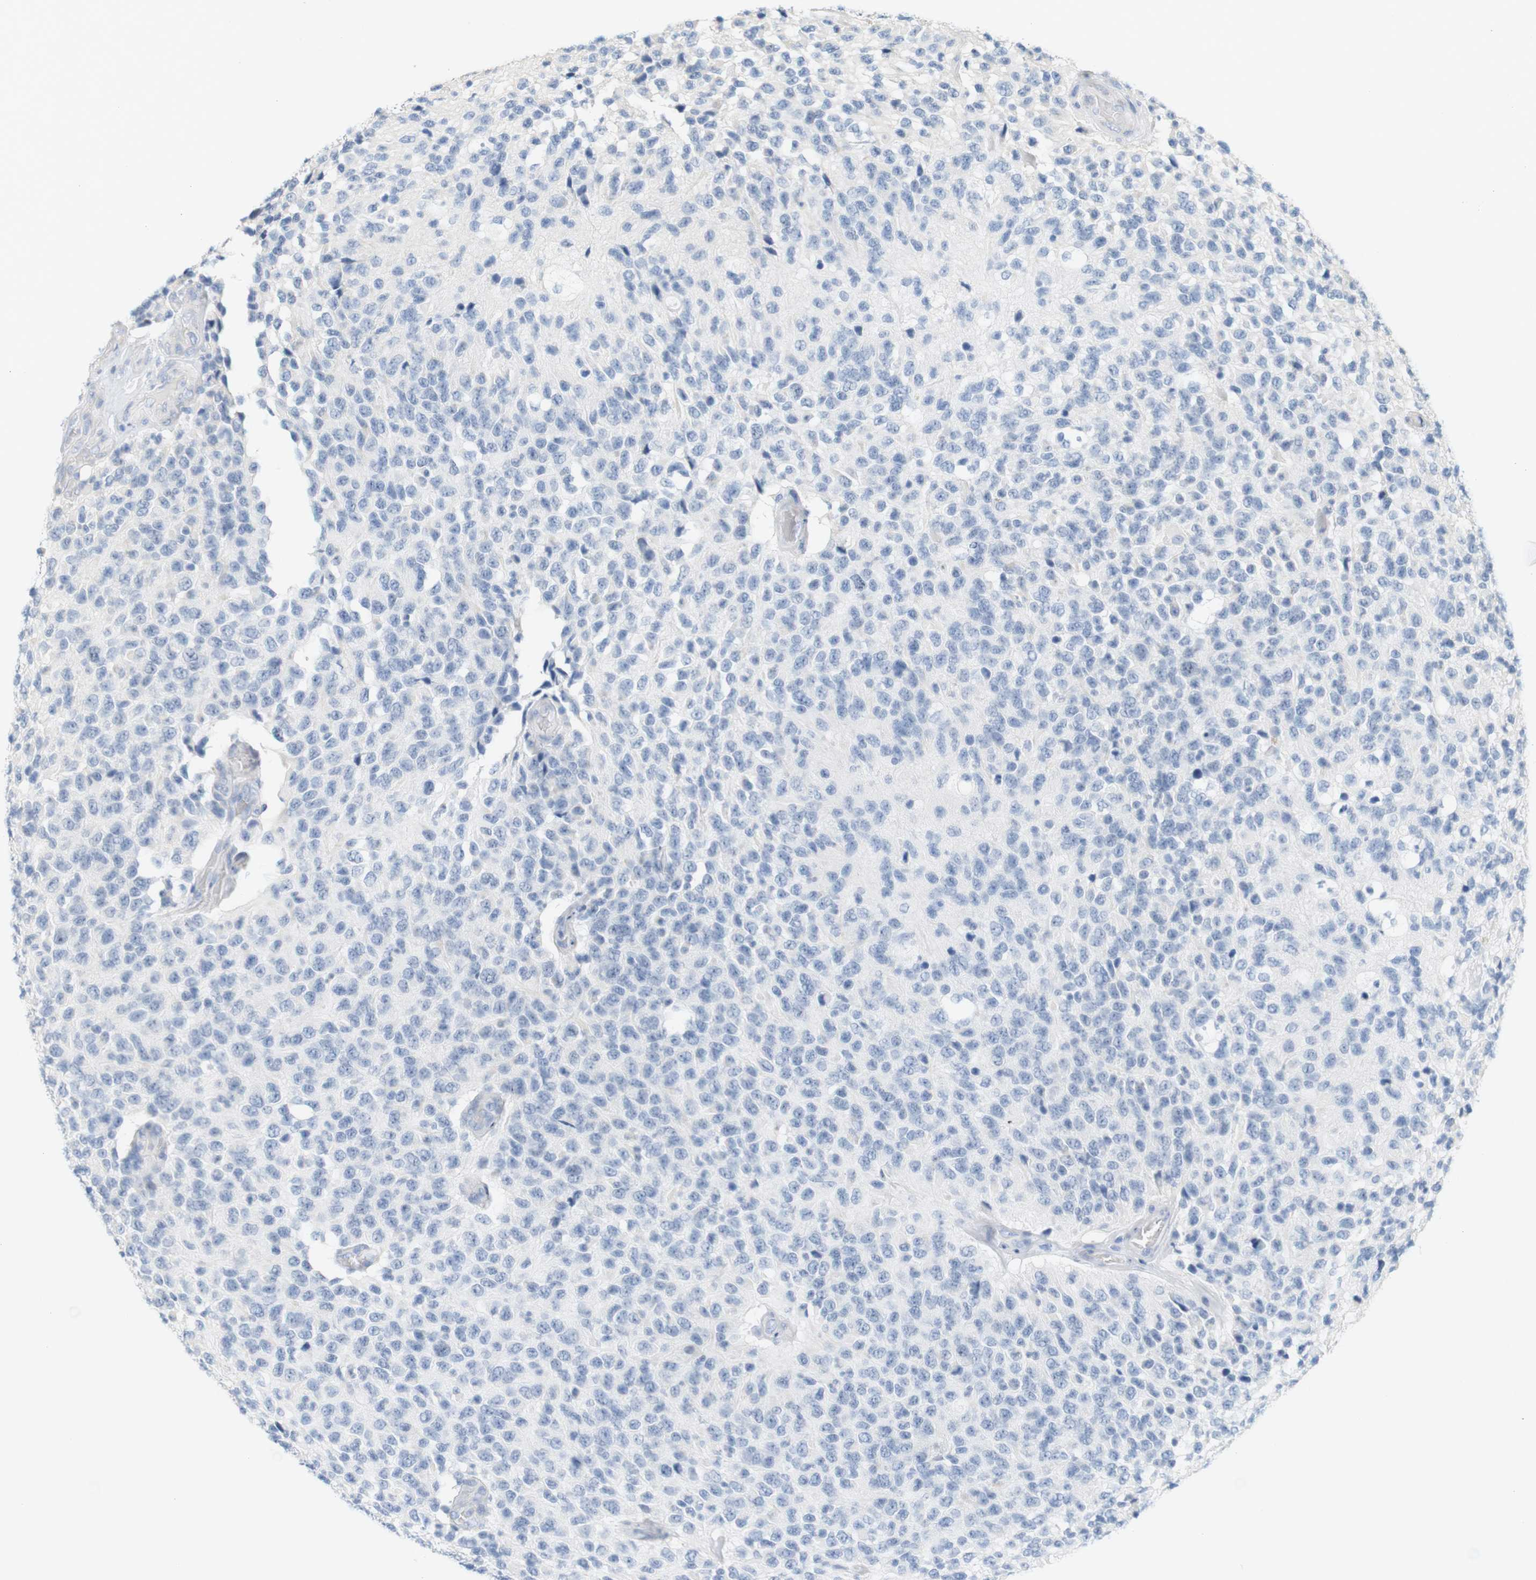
{"staining": {"intensity": "negative", "quantity": "none", "location": "none"}, "tissue": "glioma", "cell_type": "Tumor cells", "image_type": "cancer", "snomed": [{"axis": "morphology", "description": "Glioma, malignant, High grade"}, {"axis": "topography", "description": "pancreas cauda"}], "caption": "Glioma was stained to show a protein in brown. There is no significant expression in tumor cells. (Brightfield microscopy of DAB (3,3'-diaminobenzidine) immunohistochemistry at high magnification).", "gene": "RGS9", "patient": {"sex": "male", "age": 60}}